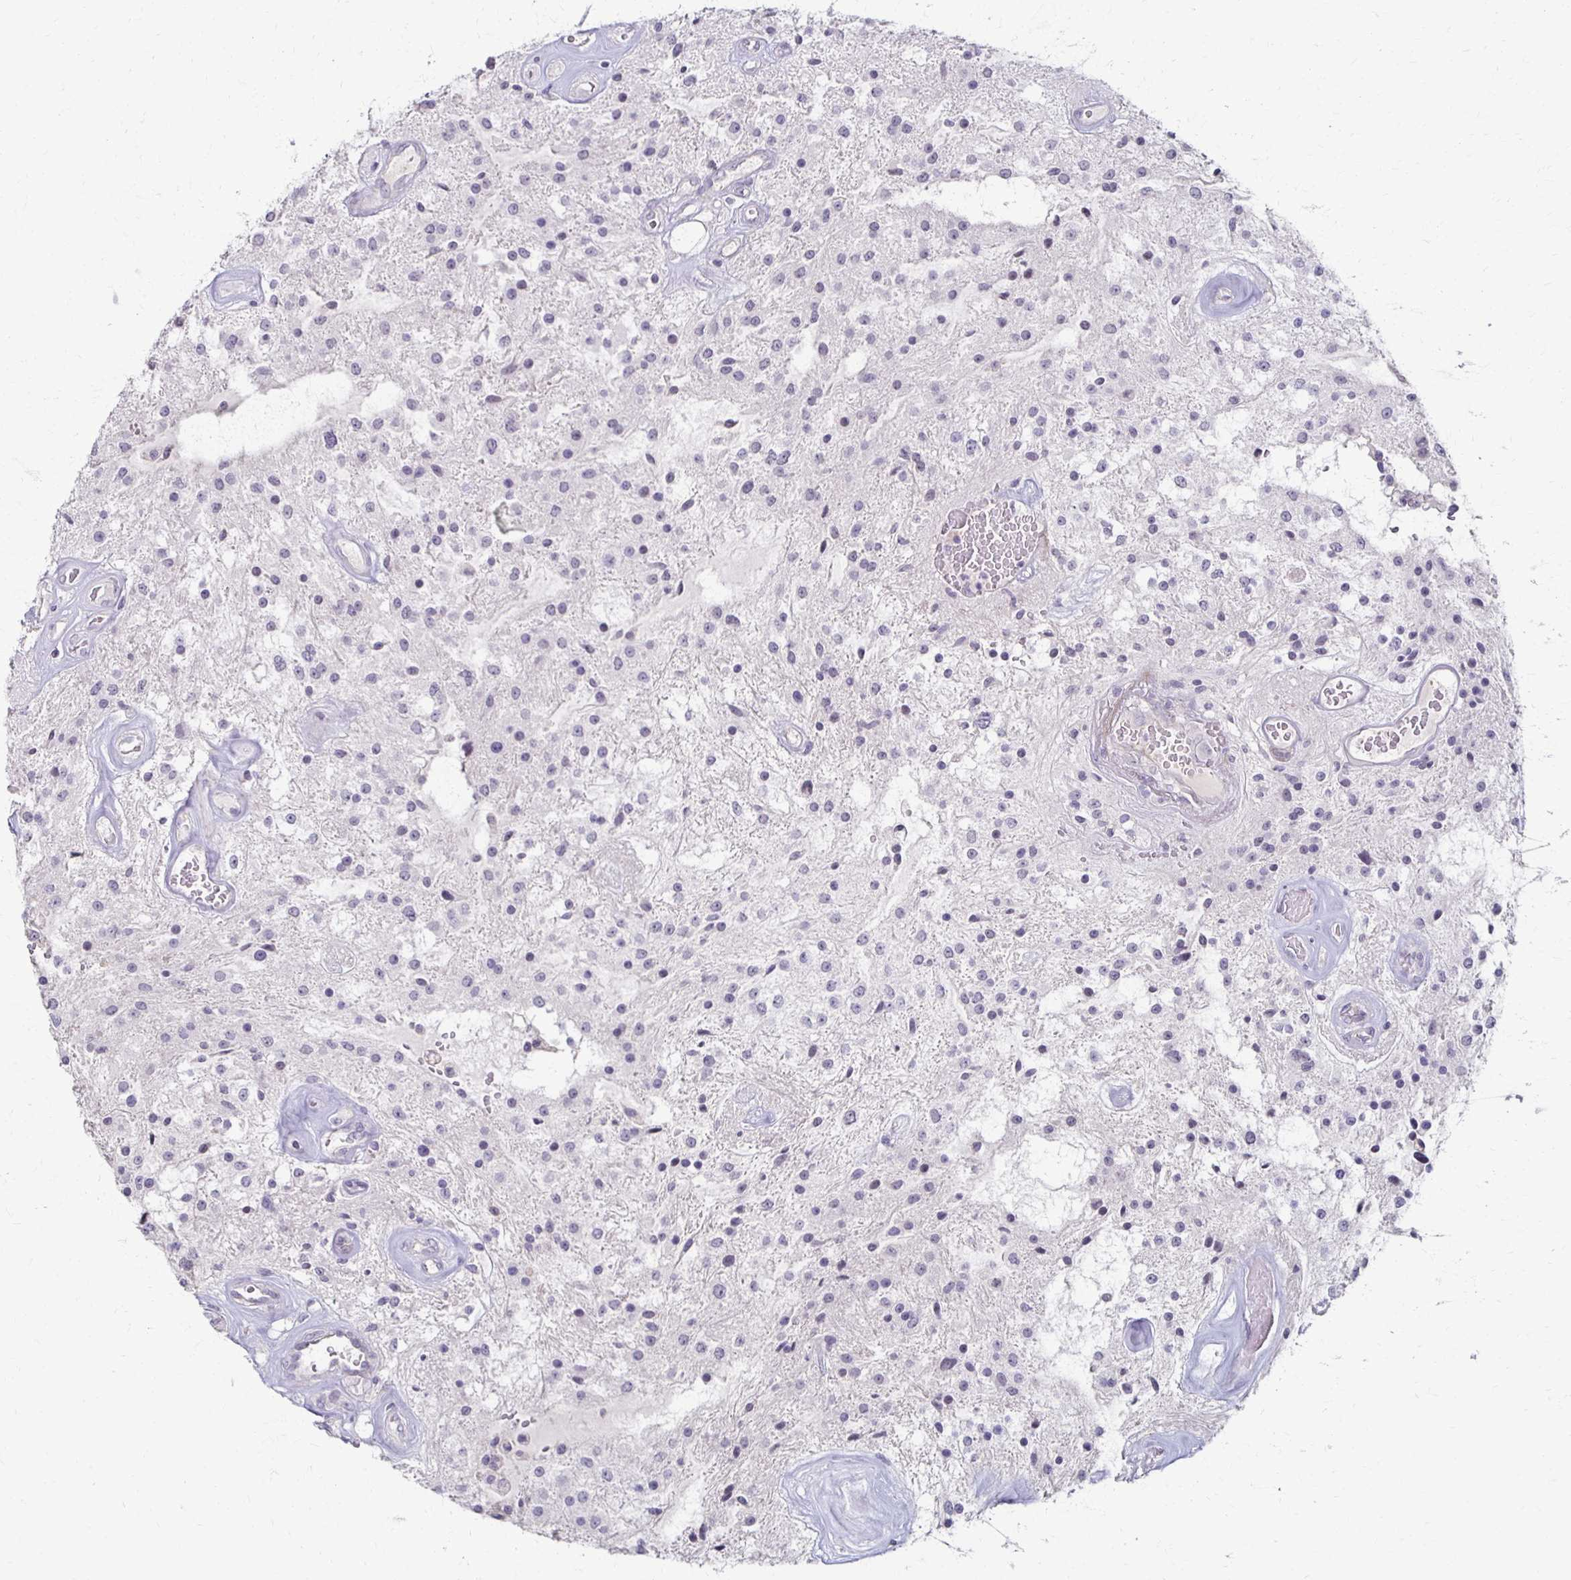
{"staining": {"intensity": "negative", "quantity": "none", "location": "none"}, "tissue": "glioma", "cell_type": "Tumor cells", "image_type": "cancer", "snomed": [{"axis": "morphology", "description": "Glioma, malignant, Low grade"}, {"axis": "topography", "description": "Cerebellum"}], "caption": "Immunohistochemical staining of malignant glioma (low-grade) shows no significant positivity in tumor cells. (Brightfield microscopy of DAB (3,3'-diaminobenzidine) immunohistochemistry at high magnification).", "gene": "FOXO4", "patient": {"sex": "female", "age": 14}}